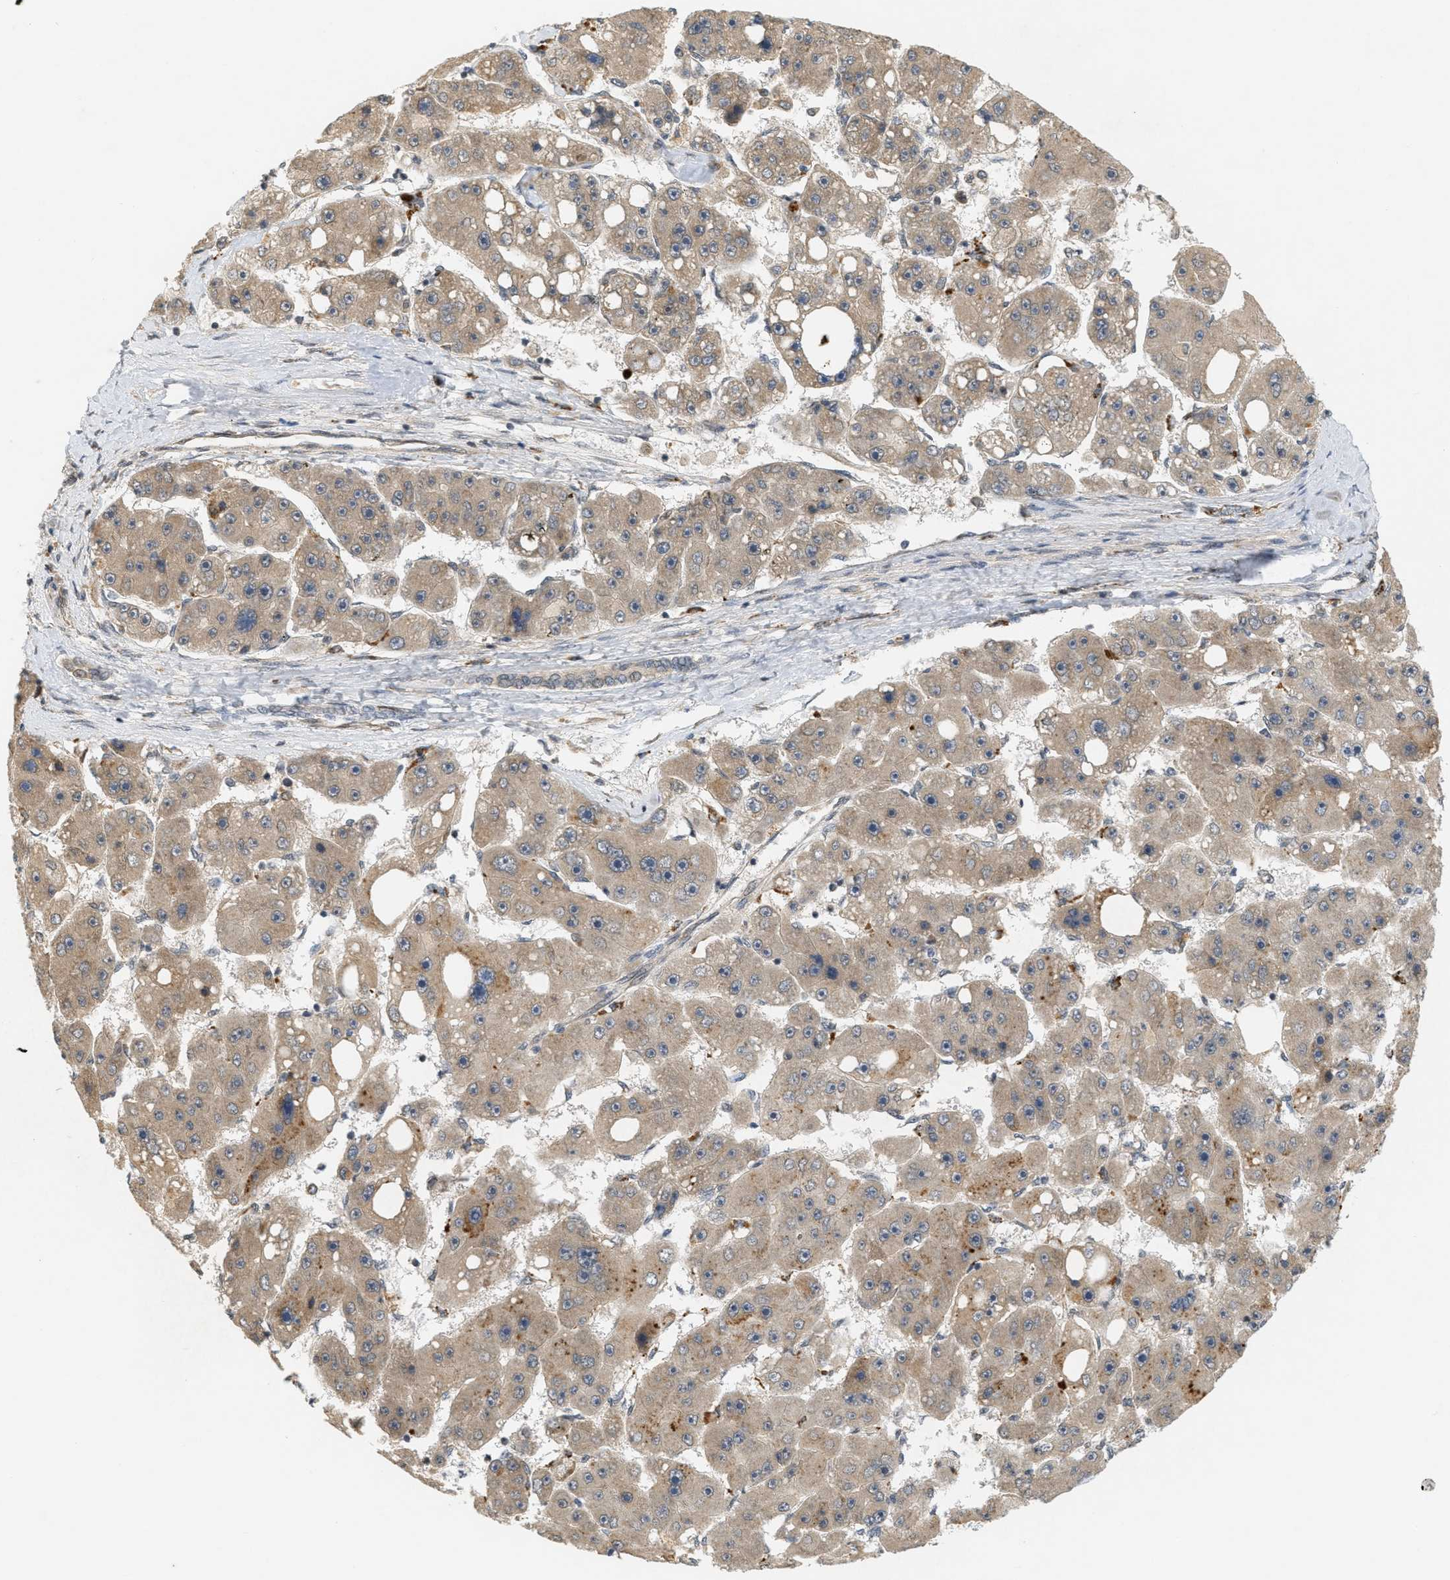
{"staining": {"intensity": "moderate", "quantity": ">75%", "location": "cytoplasmic/membranous"}, "tissue": "liver cancer", "cell_type": "Tumor cells", "image_type": "cancer", "snomed": [{"axis": "morphology", "description": "Carcinoma, Hepatocellular, NOS"}, {"axis": "topography", "description": "Liver"}], "caption": "Protein analysis of liver cancer tissue displays moderate cytoplasmic/membranous expression in approximately >75% of tumor cells.", "gene": "PRKD1", "patient": {"sex": "female", "age": 61}}